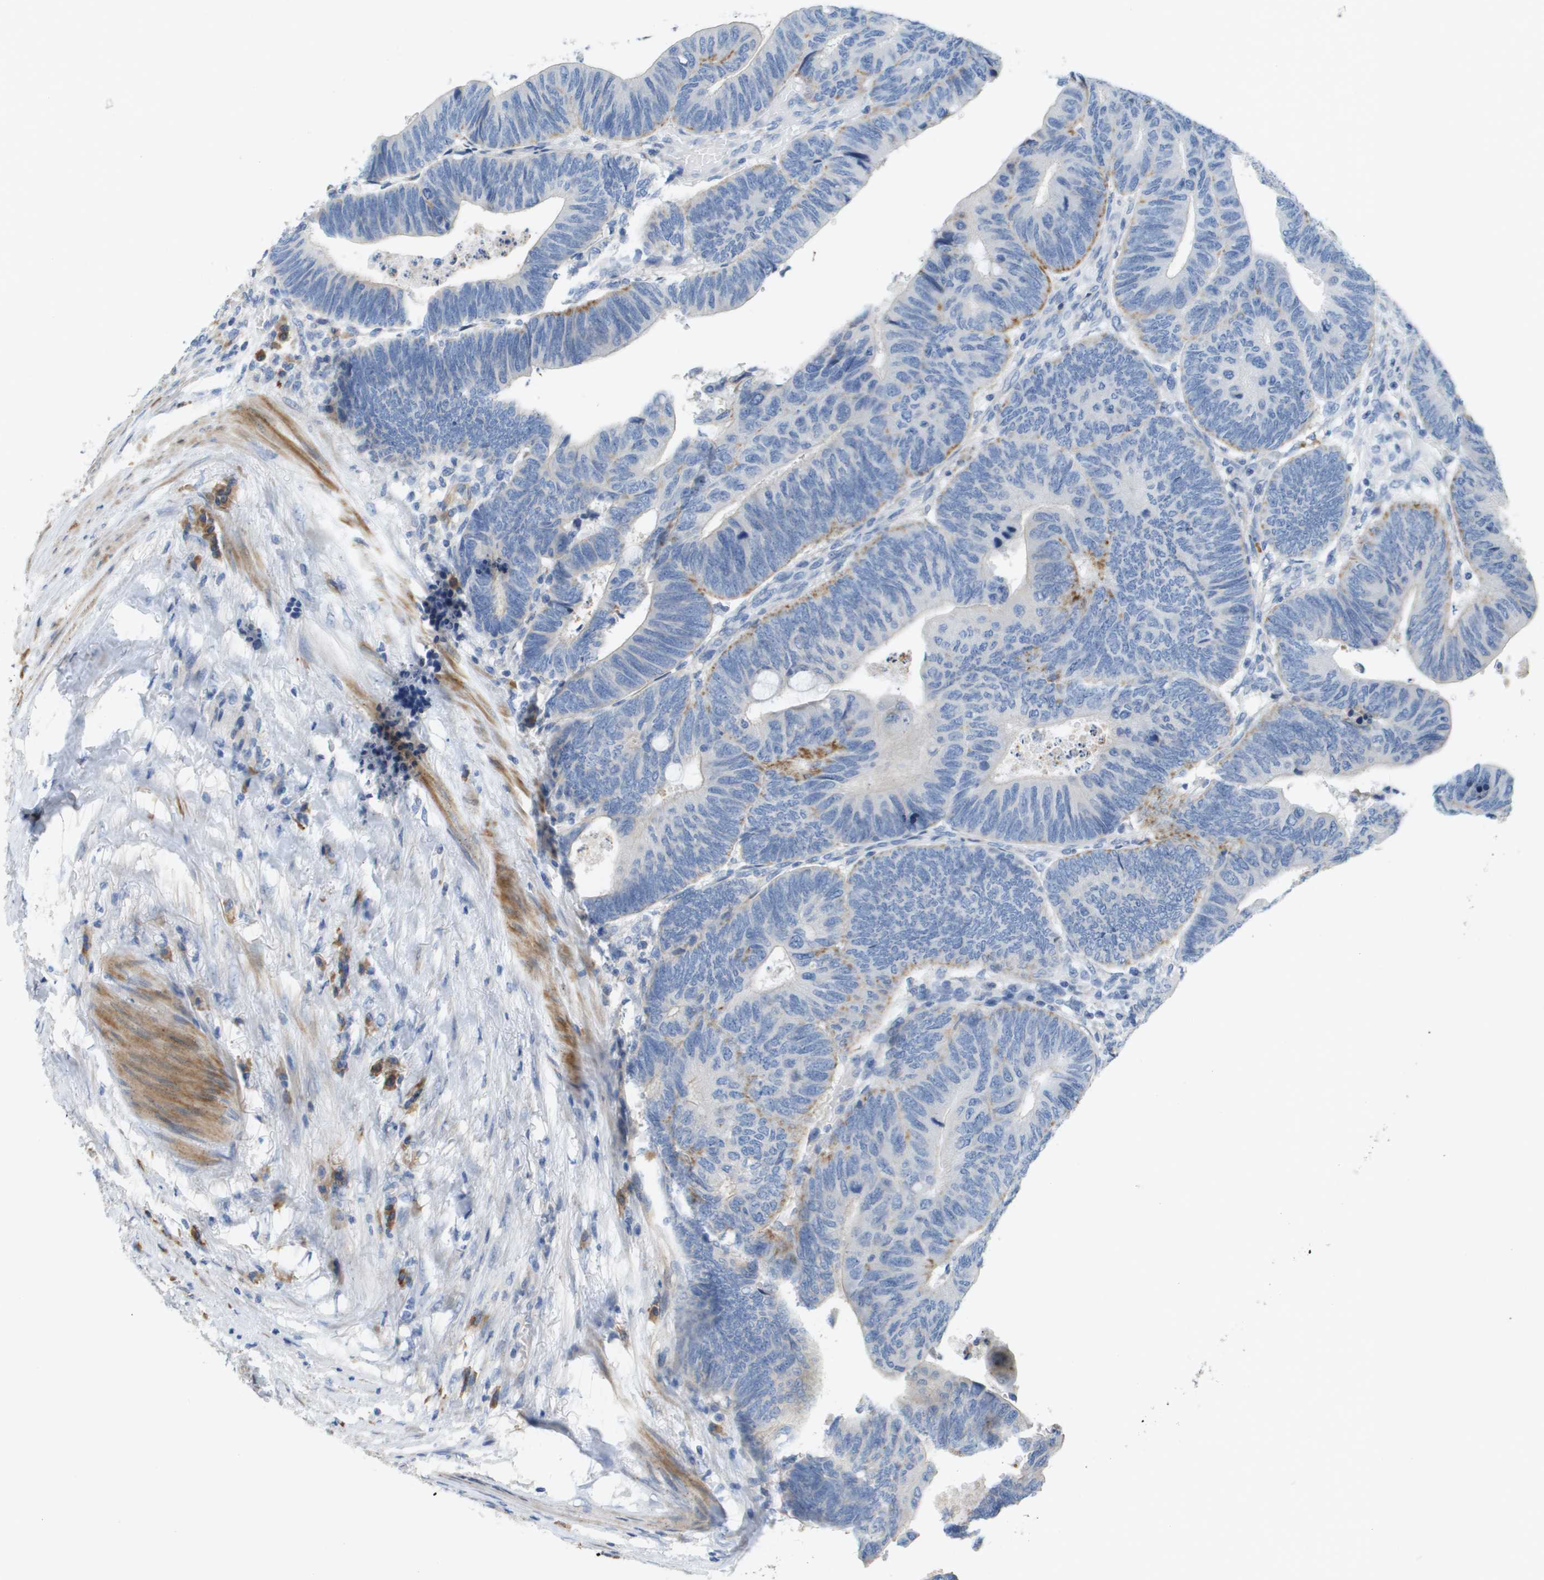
{"staining": {"intensity": "moderate", "quantity": "<25%", "location": "cytoplasmic/membranous"}, "tissue": "colorectal cancer", "cell_type": "Tumor cells", "image_type": "cancer", "snomed": [{"axis": "morphology", "description": "Normal tissue, NOS"}, {"axis": "morphology", "description": "Adenocarcinoma, NOS"}, {"axis": "topography", "description": "Rectum"}, {"axis": "topography", "description": "Peripheral nerve tissue"}], "caption": "Human colorectal cancer (adenocarcinoma) stained with a brown dye displays moderate cytoplasmic/membranous positive positivity in approximately <25% of tumor cells.", "gene": "CASP10", "patient": {"sex": "male", "age": 92}}